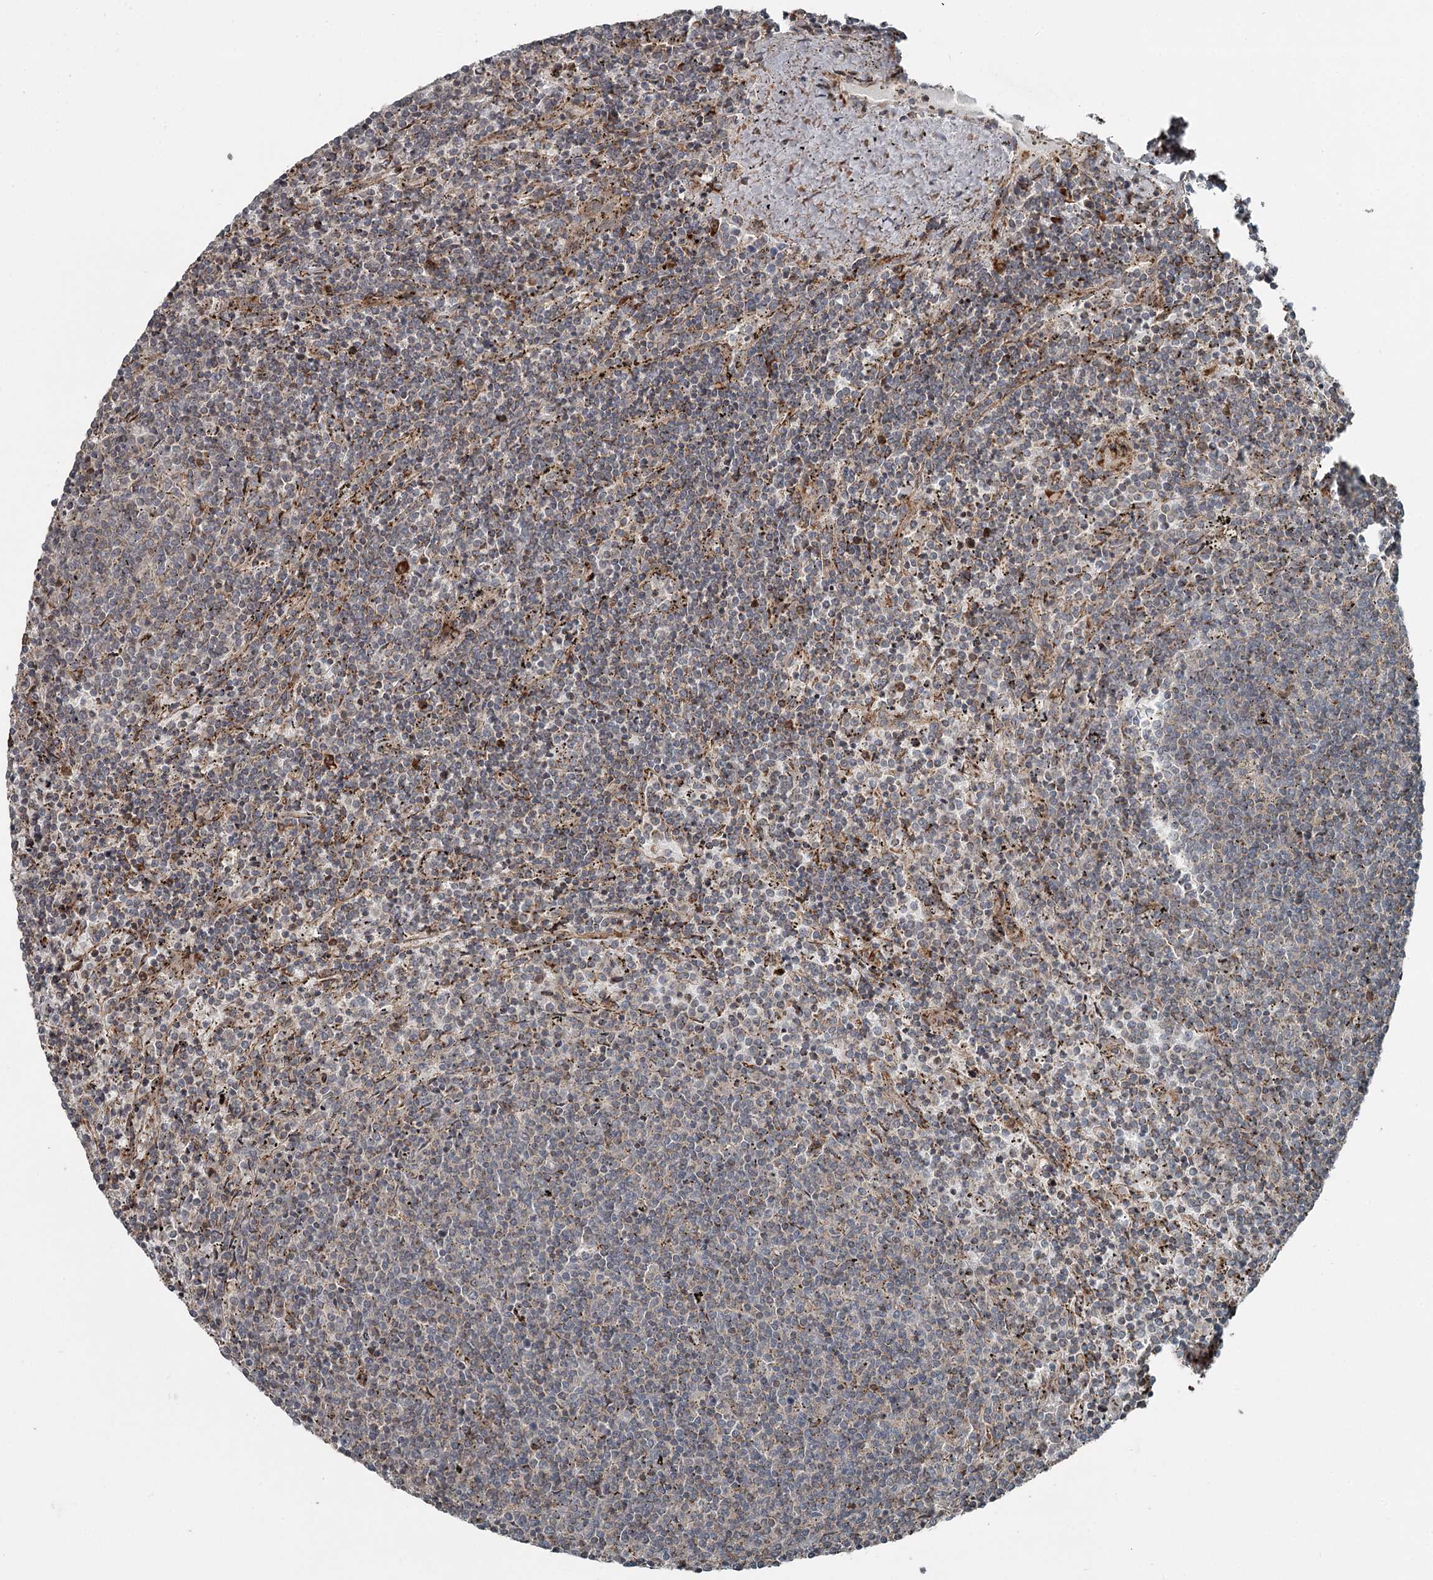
{"staining": {"intensity": "weak", "quantity": "<25%", "location": "cytoplasmic/membranous"}, "tissue": "lymphoma", "cell_type": "Tumor cells", "image_type": "cancer", "snomed": [{"axis": "morphology", "description": "Malignant lymphoma, non-Hodgkin's type, Low grade"}, {"axis": "topography", "description": "Spleen"}], "caption": "Photomicrograph shows no protein staining in tumor cells of lymphoma tissue.", "gene": "RASSF8", "patient": {"sex": "female", "age": 50}}